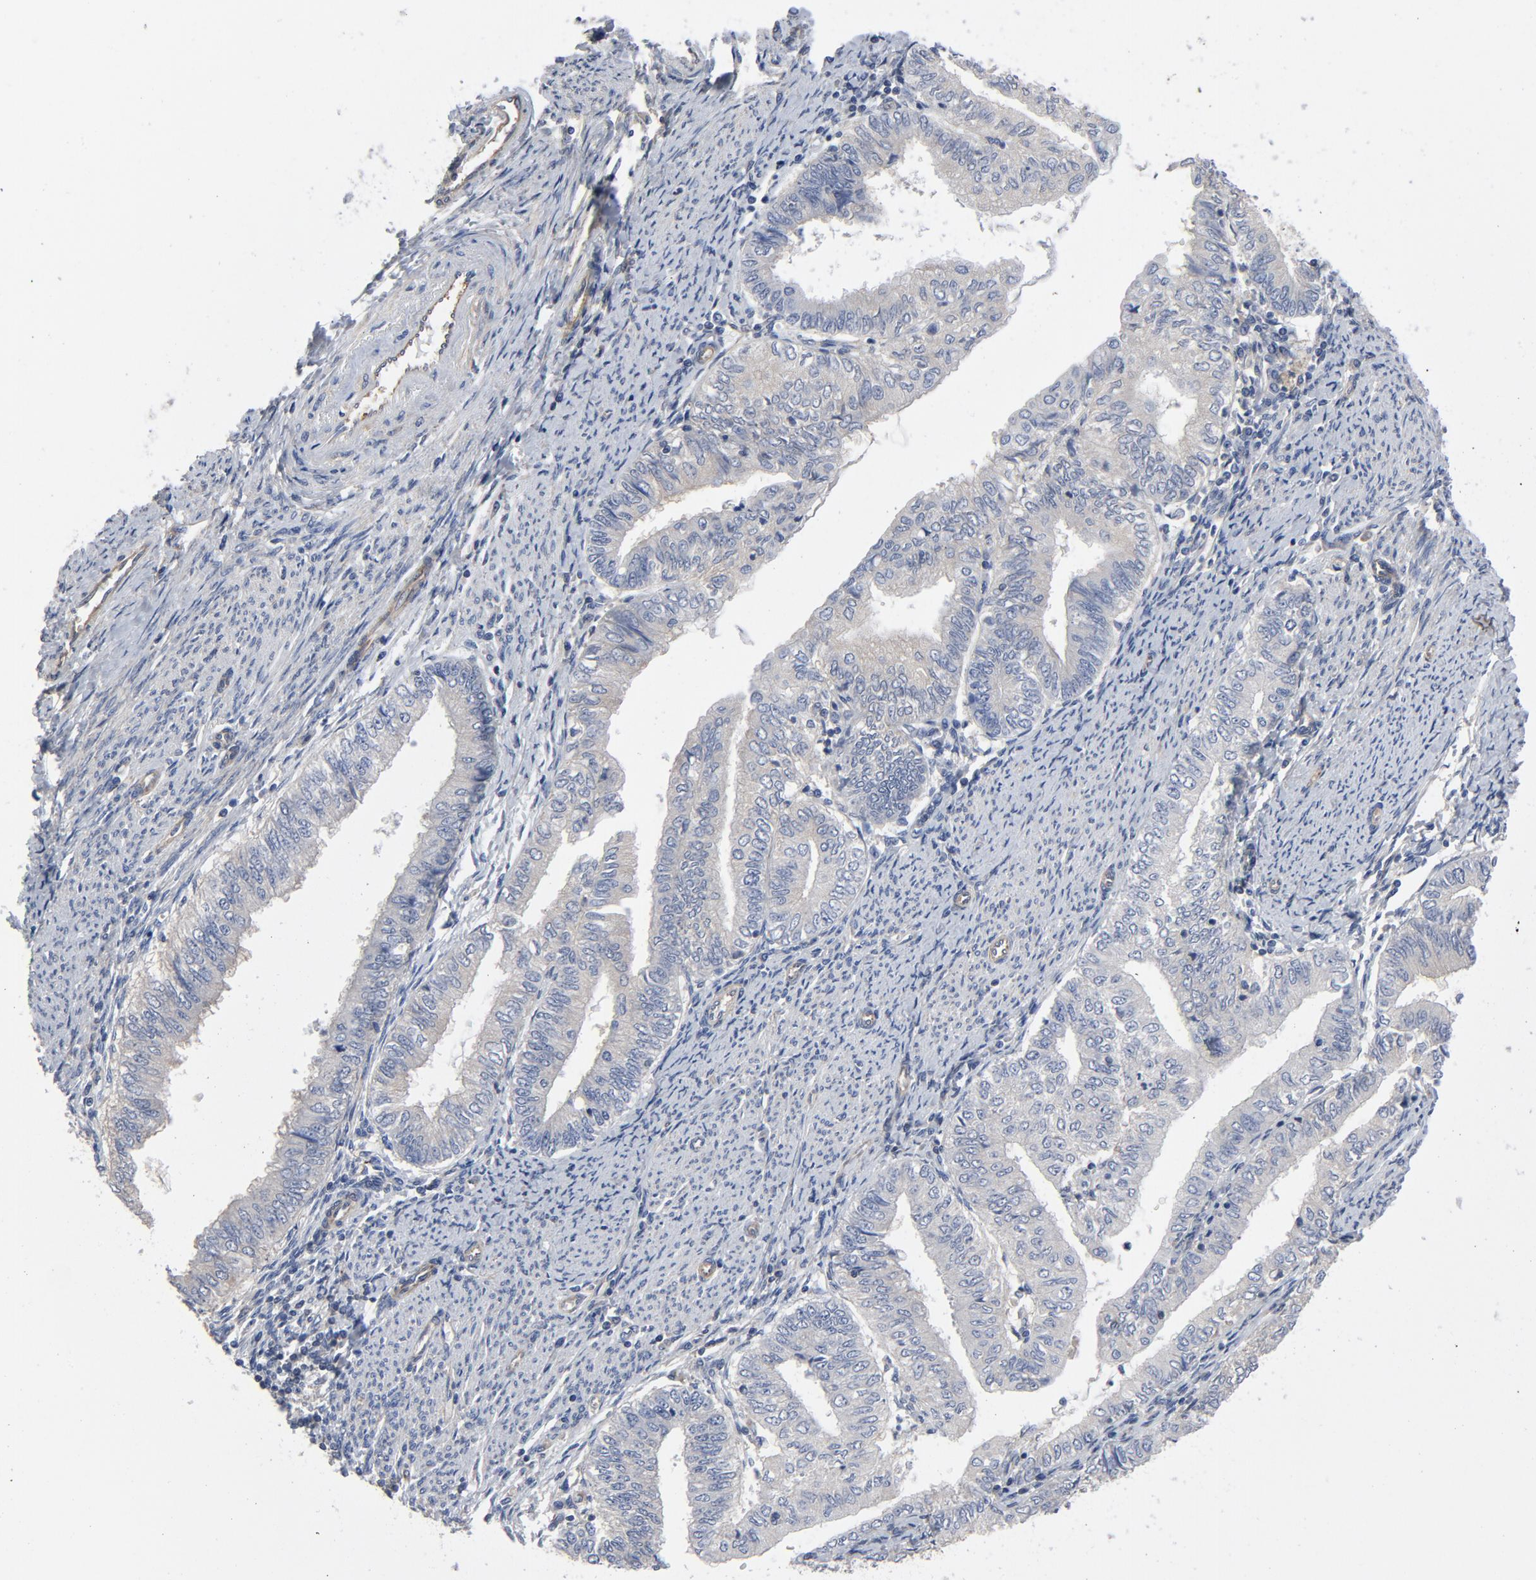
{"staining": {"intensity": "weak", "quantity": "<25%", "location": "cytoplasmic/membranous"}, "tissue": "endometrial cancer", "cell_type": "Tumor cells", "image_type": "cancer", "snomed": [{"axis": "morphology", "description": "Adenocarcinoma, NOS"}, {"axis": "topography", "description": "Endometrium"}], "caption": "An immunohistochemistry (IHC) photomicrograph of endometrial adenocarcinoma is shown. There is no staining in tumor cells of endometrial adenocarcinoma.", "gene": "DYNLT3", "patient": {"sex": "female", "age": 66}}